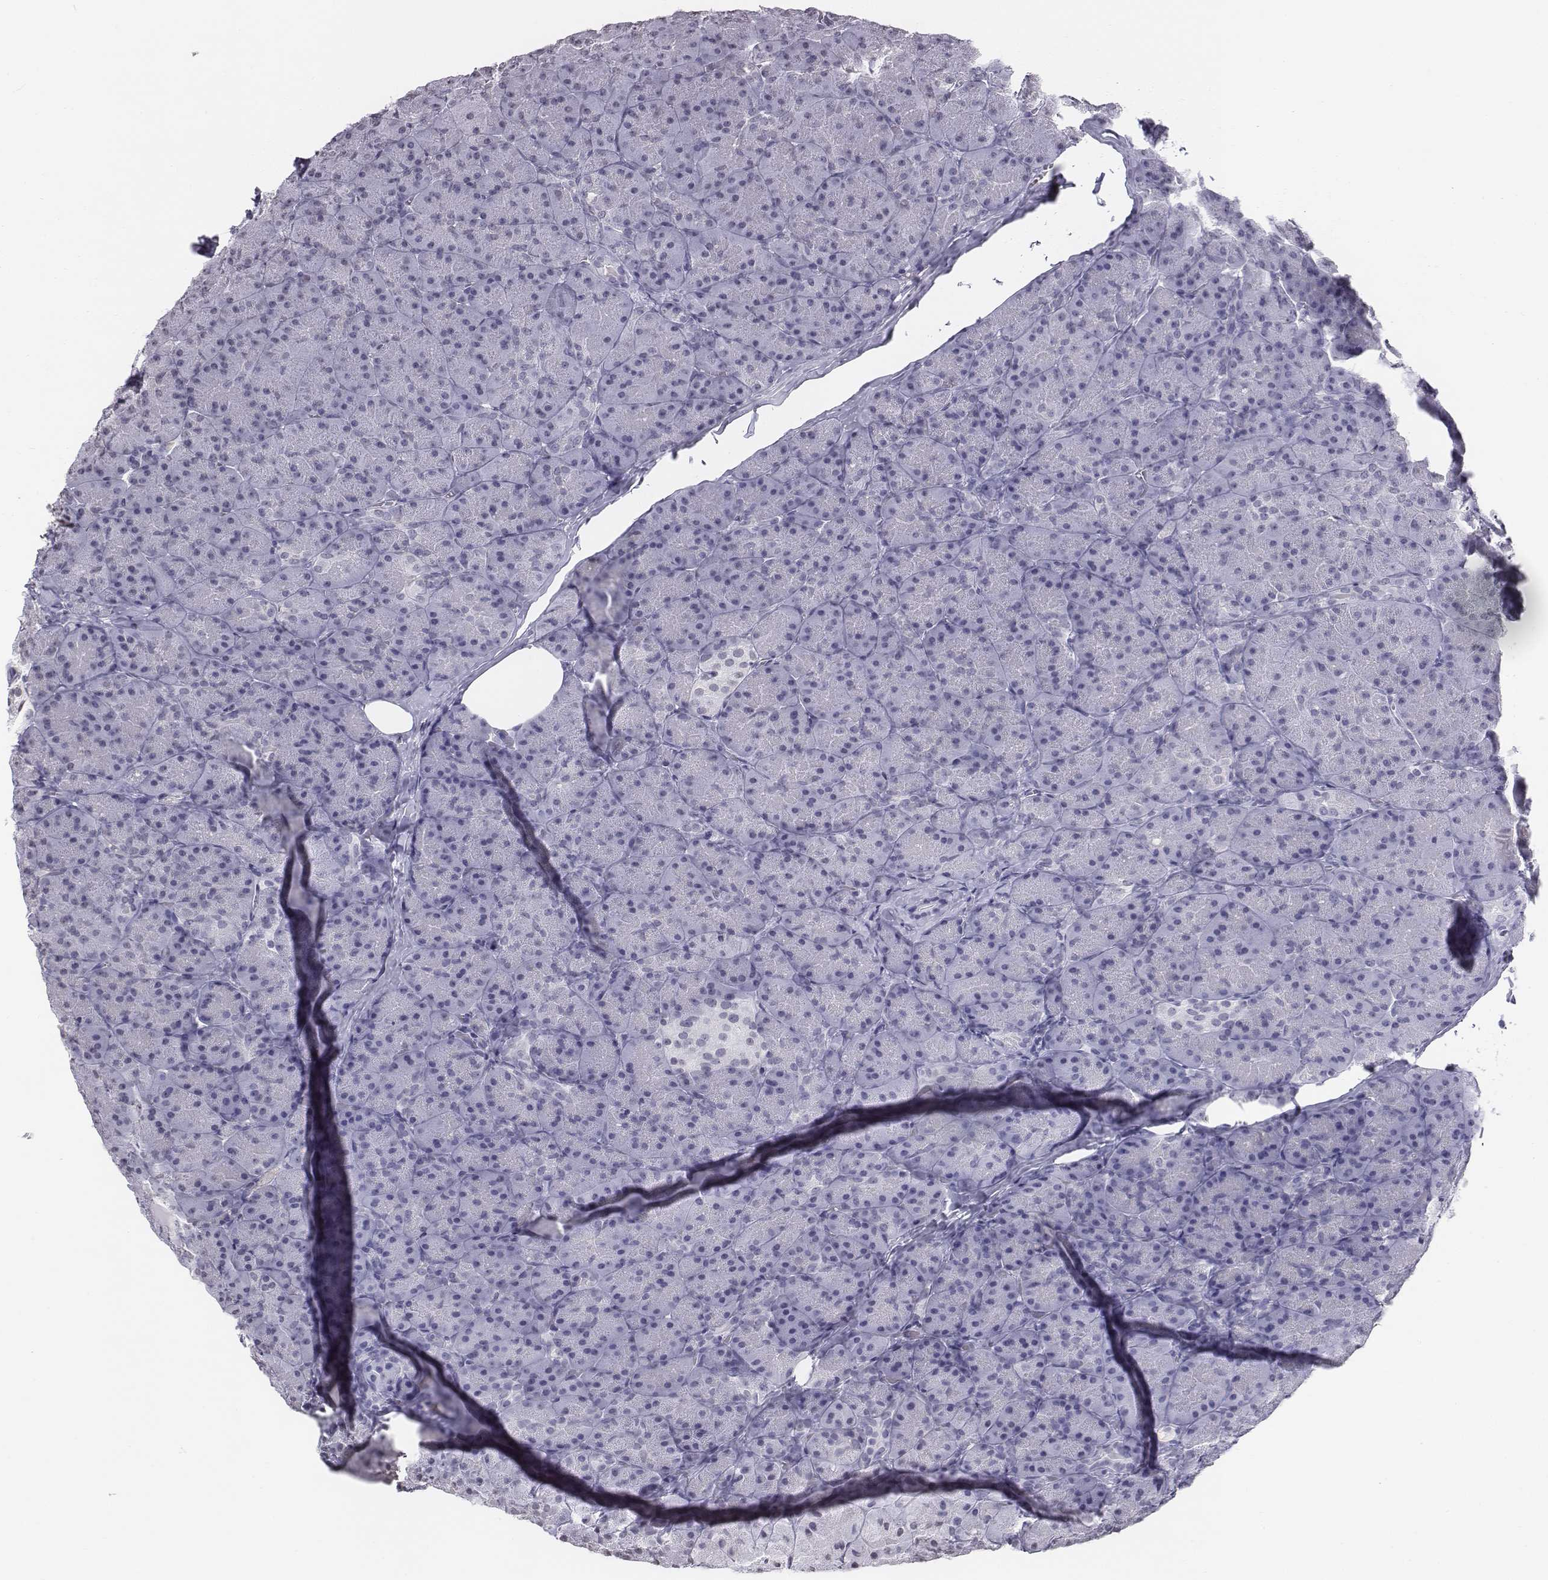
{"staining": {"intensity": "negative", "quantity": "none", "location": "none"}, "tissue": "pancreas", "cell_type": "Exocrine glandular cells", "image_type": "normal", "snomed": [{"axis": "morphology", "description": "Normal tissue, NOS"}, {"axis": "topography", "description": "Pancreas"}], "caption": "The image exhibits no staining of exocrine glandular cells in benign pancreas. (DAB IHC visualized using brightfield microscopy, high magnification).", "gene": "BARHL1", "patient": {"sex": "male", "age": 57}}